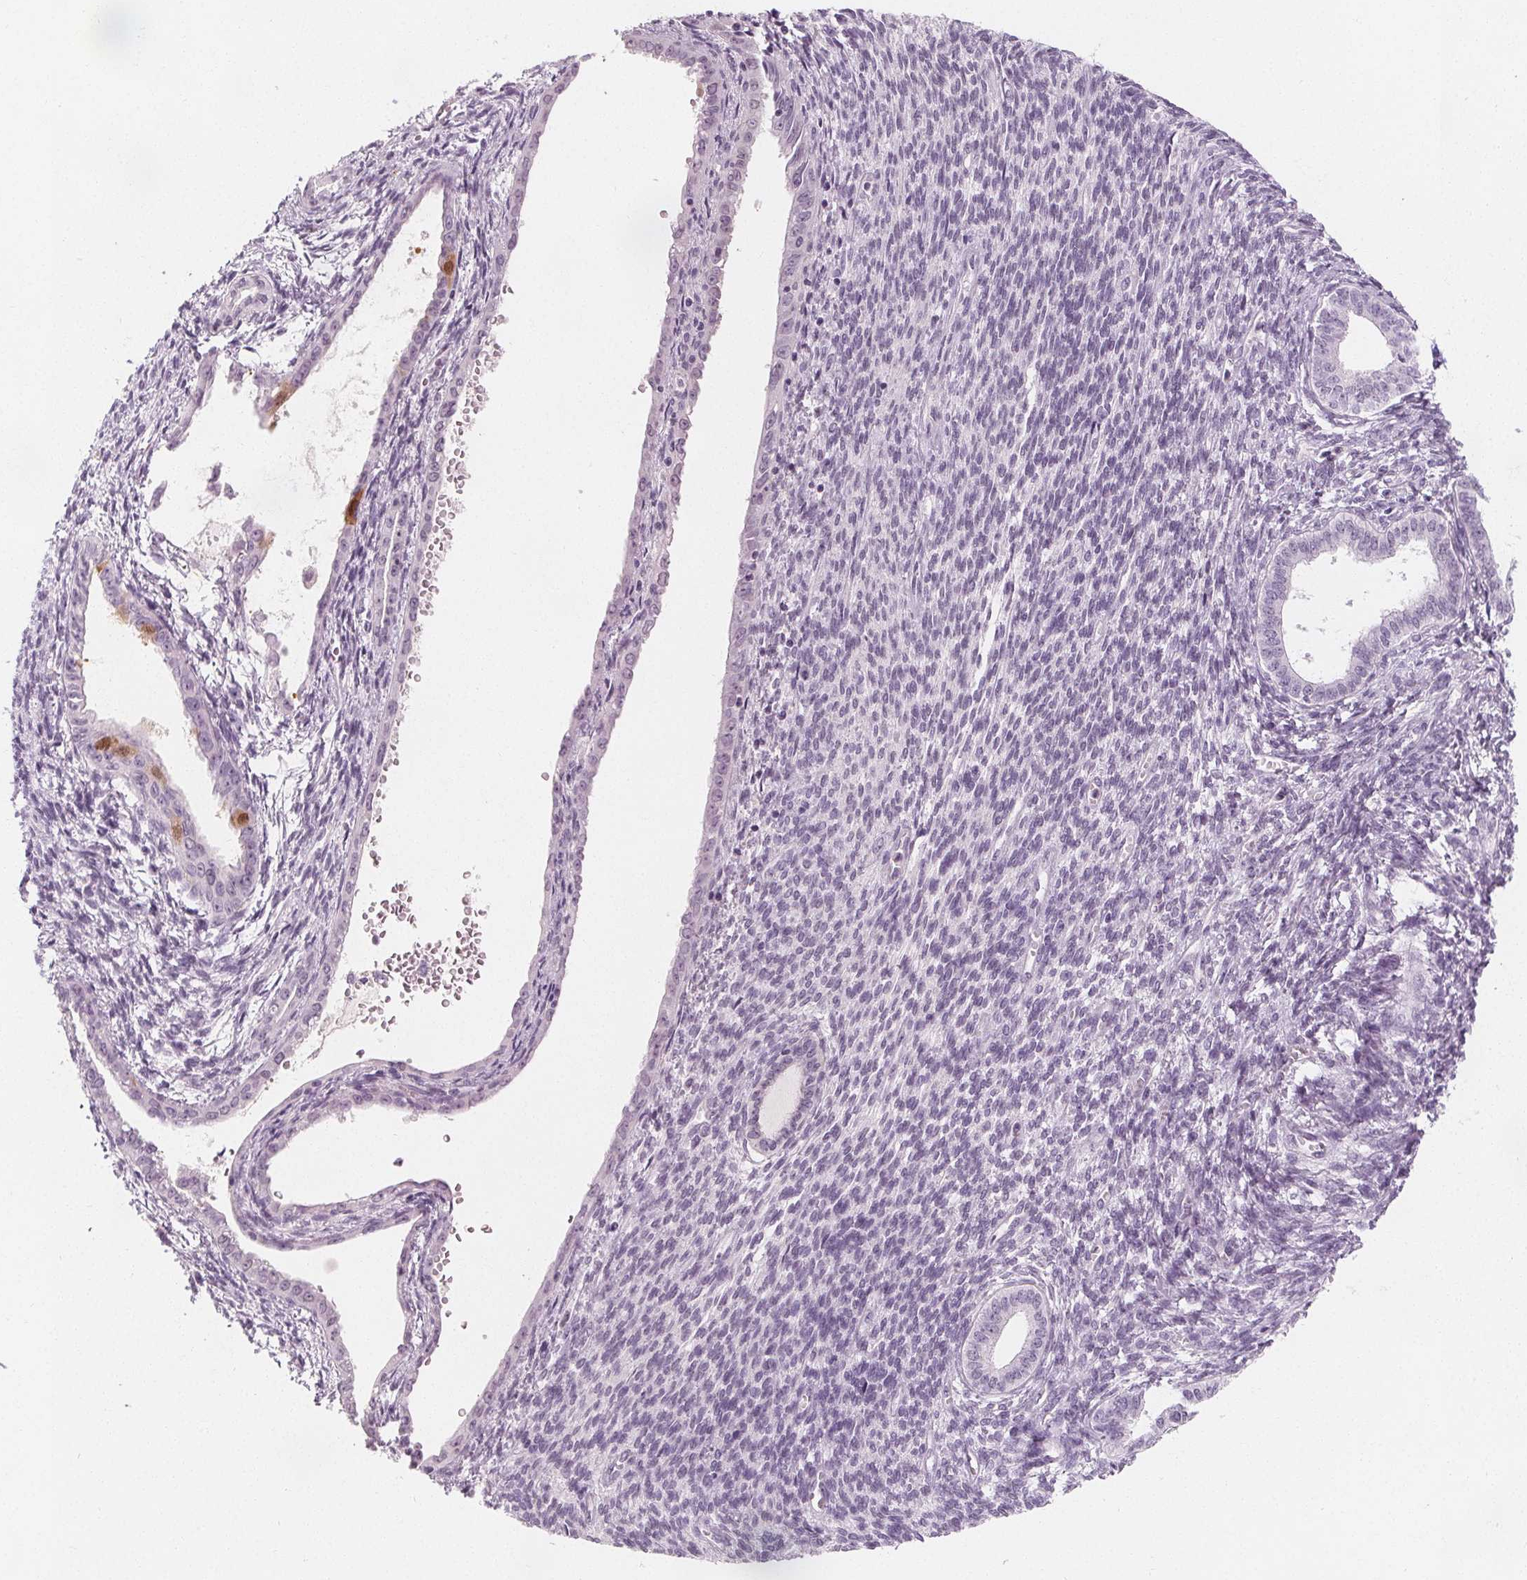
{"staining": {"intensity": "moderate", "quantity": "<25%", "location": "nuclear"}, "tissue": "endometrial cancer", "cell_type": "Tumor cells", "image_type": "cancer", "snomed": [{"axis": "morphology", "description": "Adenocarcinoma, NOS"}, {"axis": "topography", "description": "Endometrium"}], "caption": "The micrograph demonstrates immunohistochemical staining of adenocarcinoma (endometrial). There is moderate nuclear positivity is seen in about <25% of tumor cells. (DAB (3,3'-diaminobenzidine) IHC with brightfield microscopy, high magnification).", "gene": "DBX2", "patient": {"sex": "female", "age": 86}}